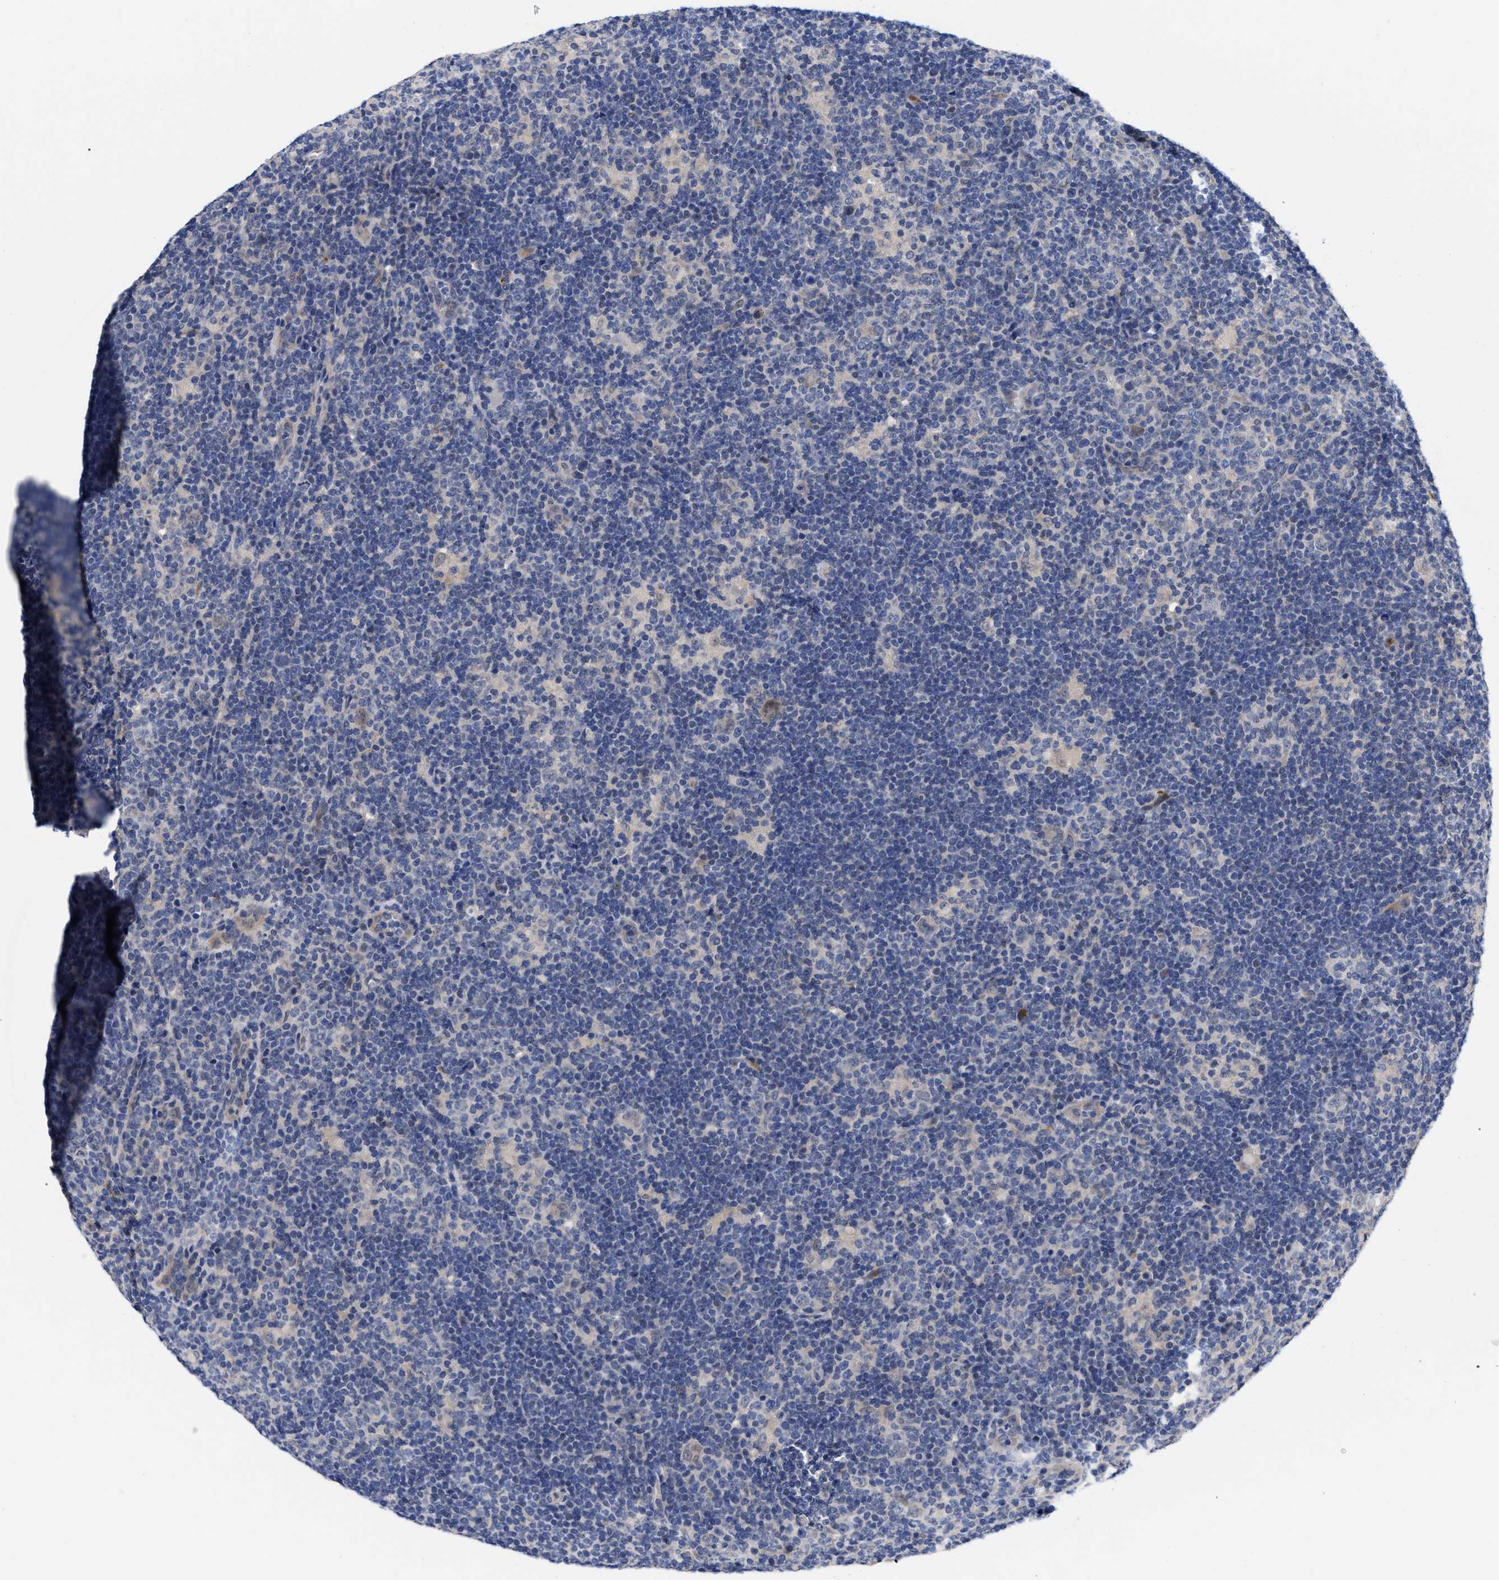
{"staining": {"intensity": "negative", "quantity": "none", "location": "none"}, "tissue": "lymphoma", "cell_type": "Tumor cells", "image_type": "cancer", "snomed": [{"axis": "morphology", "description": "Hodgkin's disease, NOS"}, {"axis": "topography", "description": "Lymph node"}], "caption": "This is an immunohistochemistry (IHC) image of lymphoma. There is no expression in tumor cells.", "gene": "CCN5", "patient": {"sex": "female", "age": 57}}